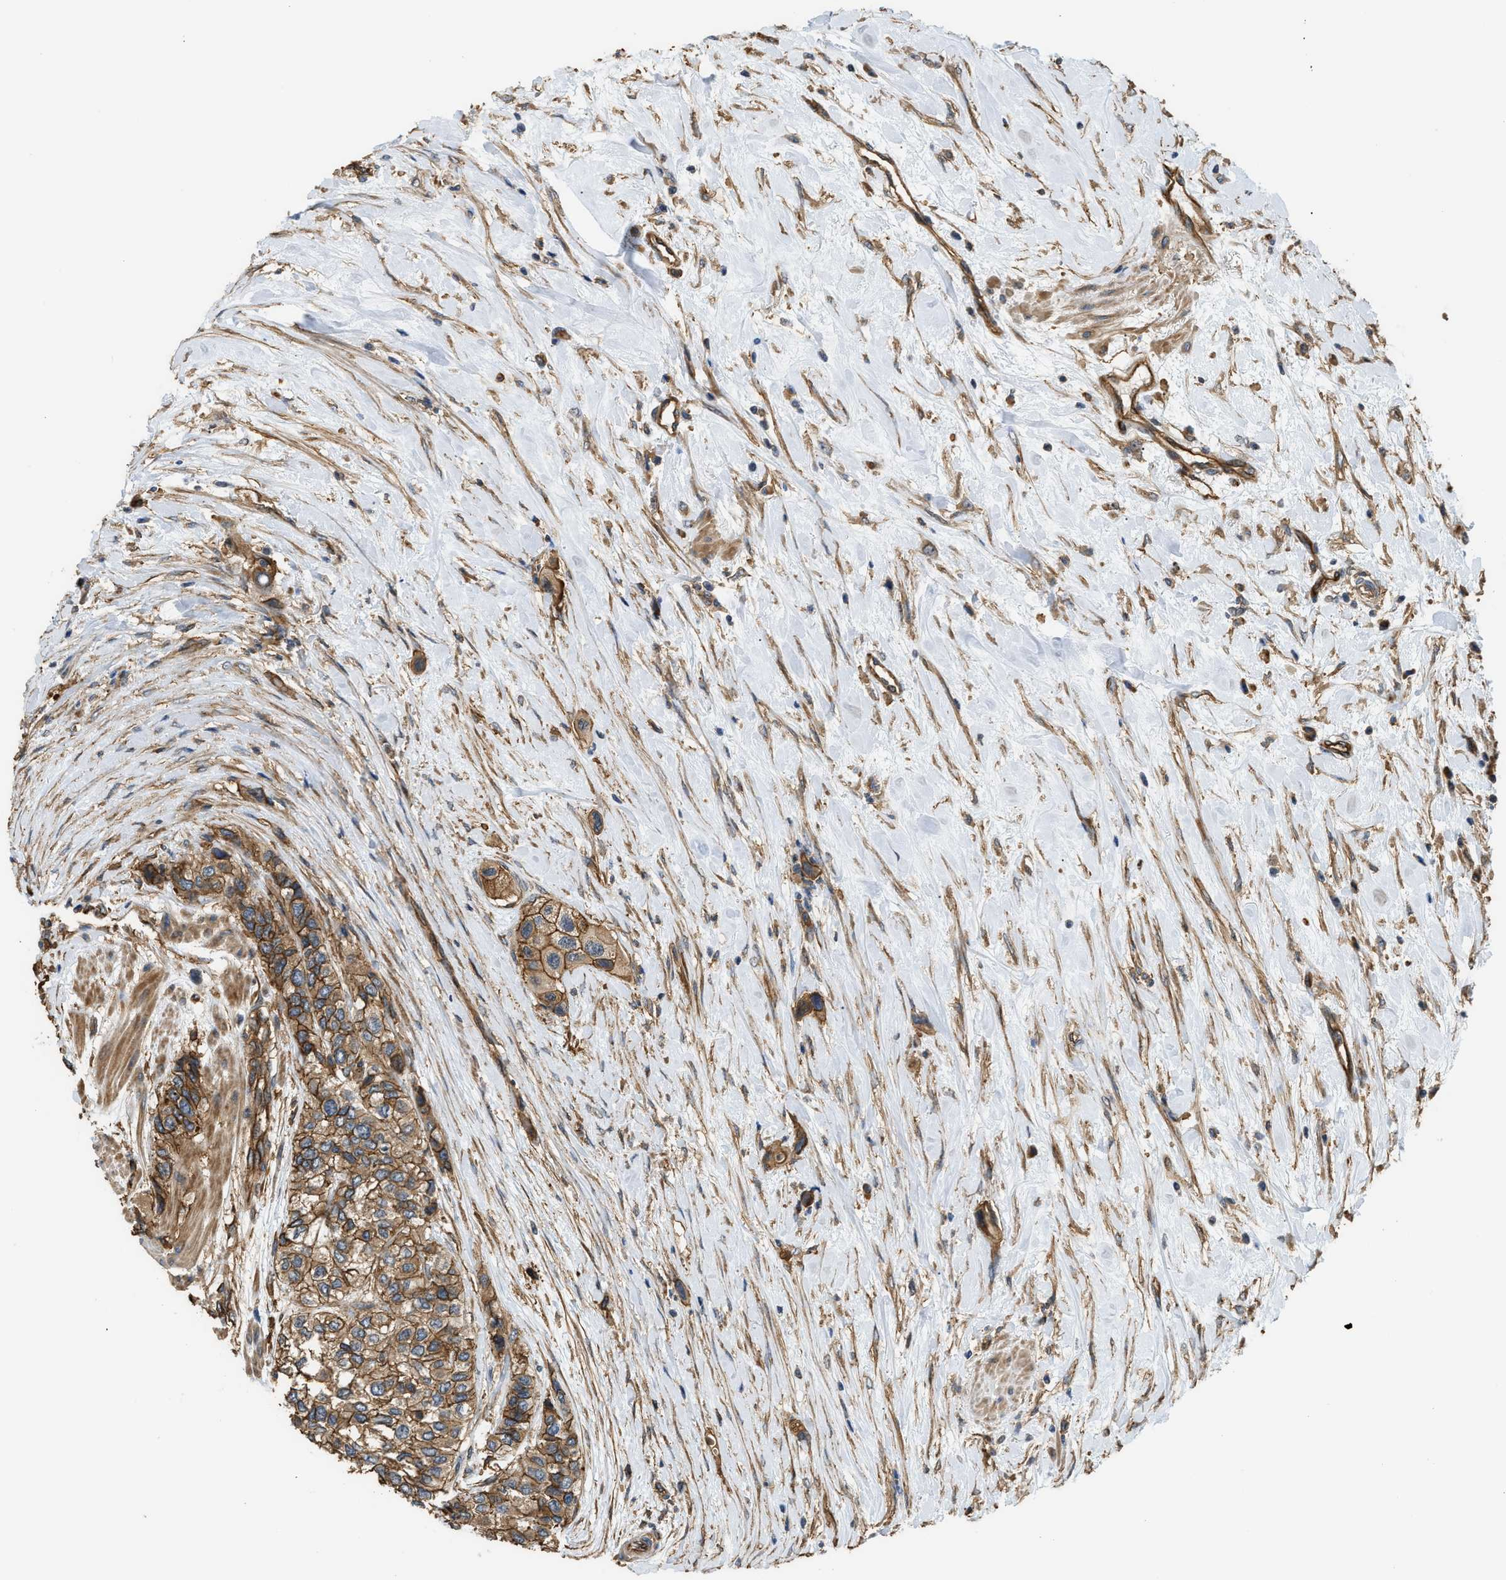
{"staining": {"intensity": "moderate", "quantity": ">75%", "location": "cytoplasmic/membranous"}, "tissue": "urothelial cancer", "cell_type": "Tumor cells", "image_type": "cancer", "snomed": [{"axis": "morphology", "description": "Urothelial carcinoma, High grade"}, {"axis": "topography", "description": "Urinary bladder"}], "caption": "Urothelial carcinoma (high-grade) stained with a protein marker demonstrates moderate staining in tumor cells.", "gene": "DDHD2", "patient": {"sex": "female", "age": 56}}